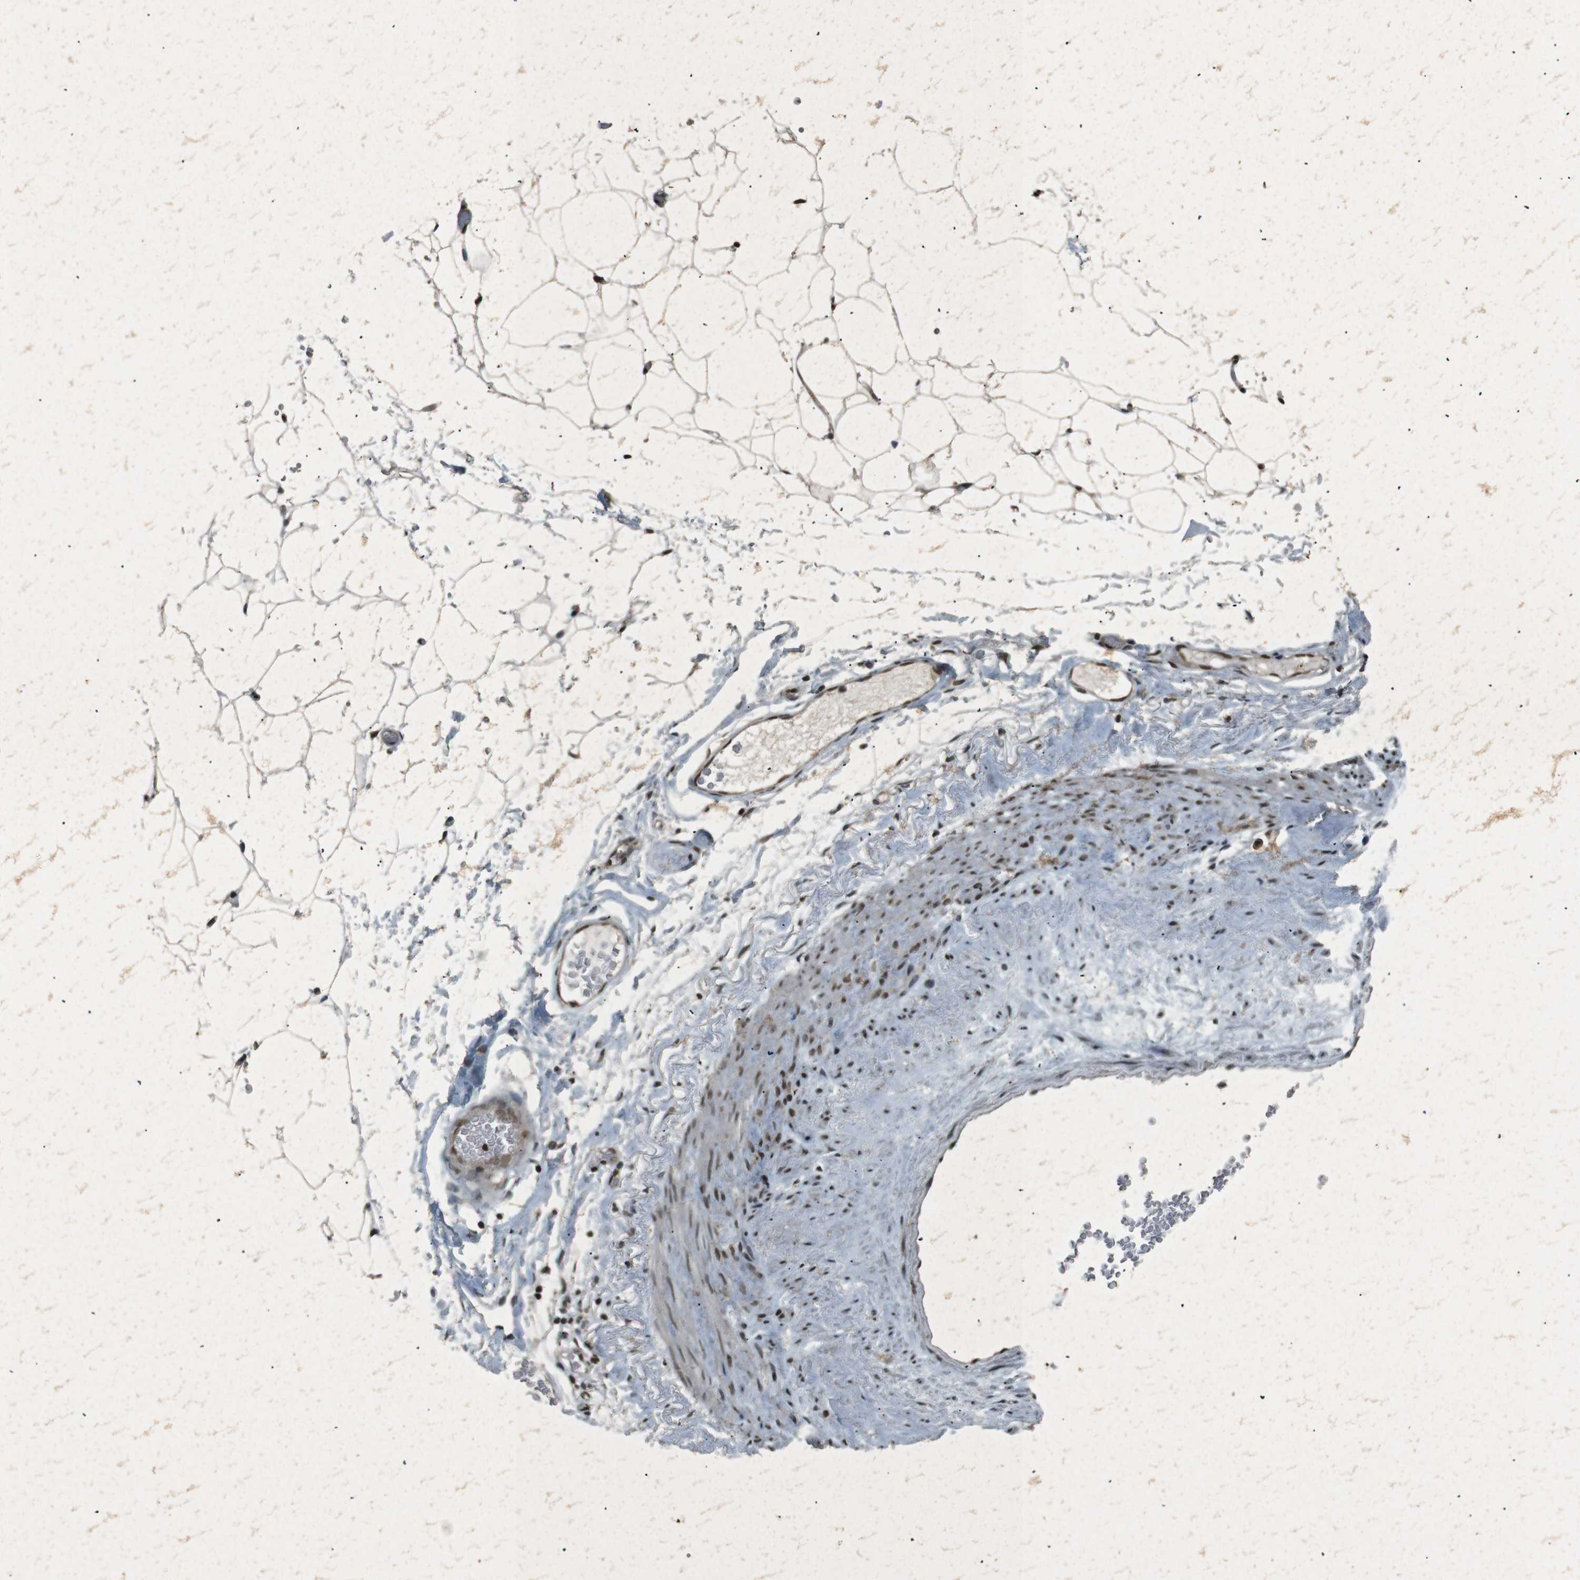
{"staining": {"intensity": "strong", "quantity": ">75%", "location": "nuclear"}, "tissue": "adipose tissue", "cell_type": "Adipocytes", "image_type": "normal", "snomed": [{"axis": "morphology", "description": "Normal tissue, NOS"}, {"axis": "topography", "description": "Breast"}, {"axis": "topography", "description": "Soft tissue"}], "caption": "IHC staining of benign adipose tissue, which displays high levels of strong nuclear expression in about >75% of adipocytes indicating strong nuclear protein positivity. The staining was performed using DAB (3,3'-diaminobenzidine) (brown) for protein detection and nuclei were counterstained in hematoxylin (blue).", "gene": "NHEJ1", "patient": {"sex": "female", "age": 75}}